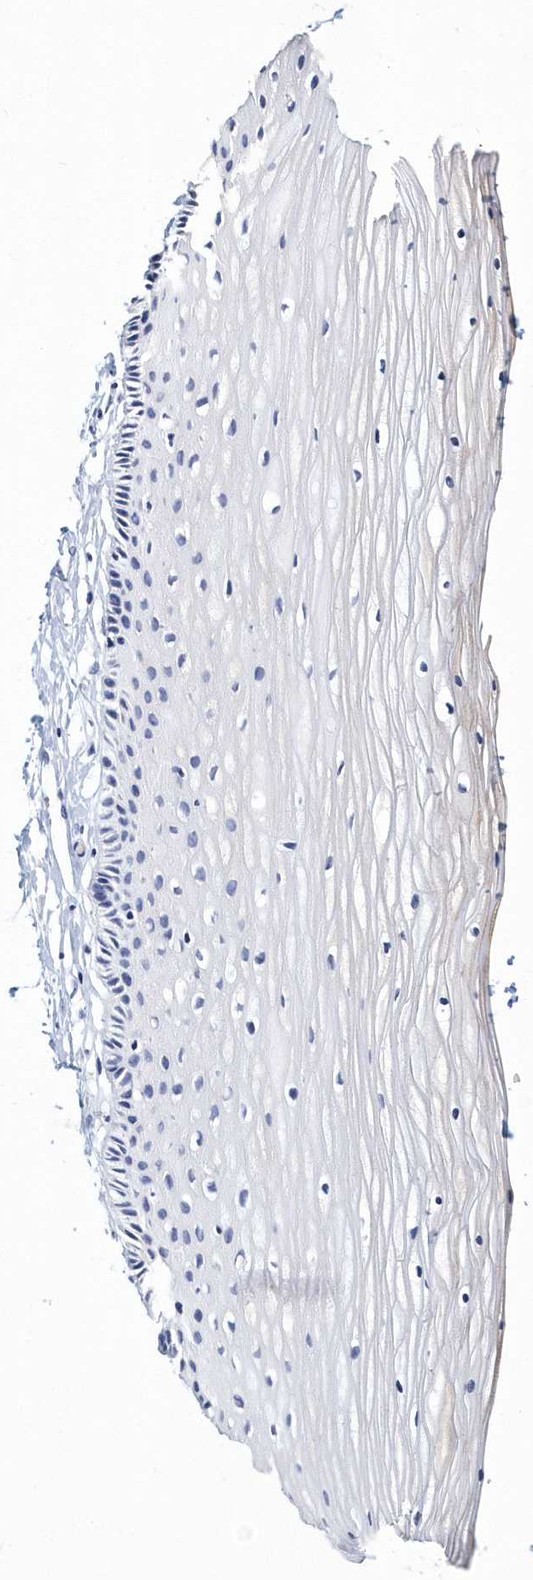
{"staining": {"intensity": "negative", "quantity": "none", "location": "none"}, "tissue": "vagina", "cell_type": "Squamous epithelial cells", "image_type": "normal", "snomed": [{"axis": "morphology", "description": "Normal tissue, NOS"}, {"axis": "topography", "description": "Vagina"}, {"axis": "topography", "description": "Cervix"}], "caption": "Squamous epithelial cells are negative for protein expression in benign human vagina.", "gene": "ITGA2B", "patient": {"sex": "female", "age": 40}}